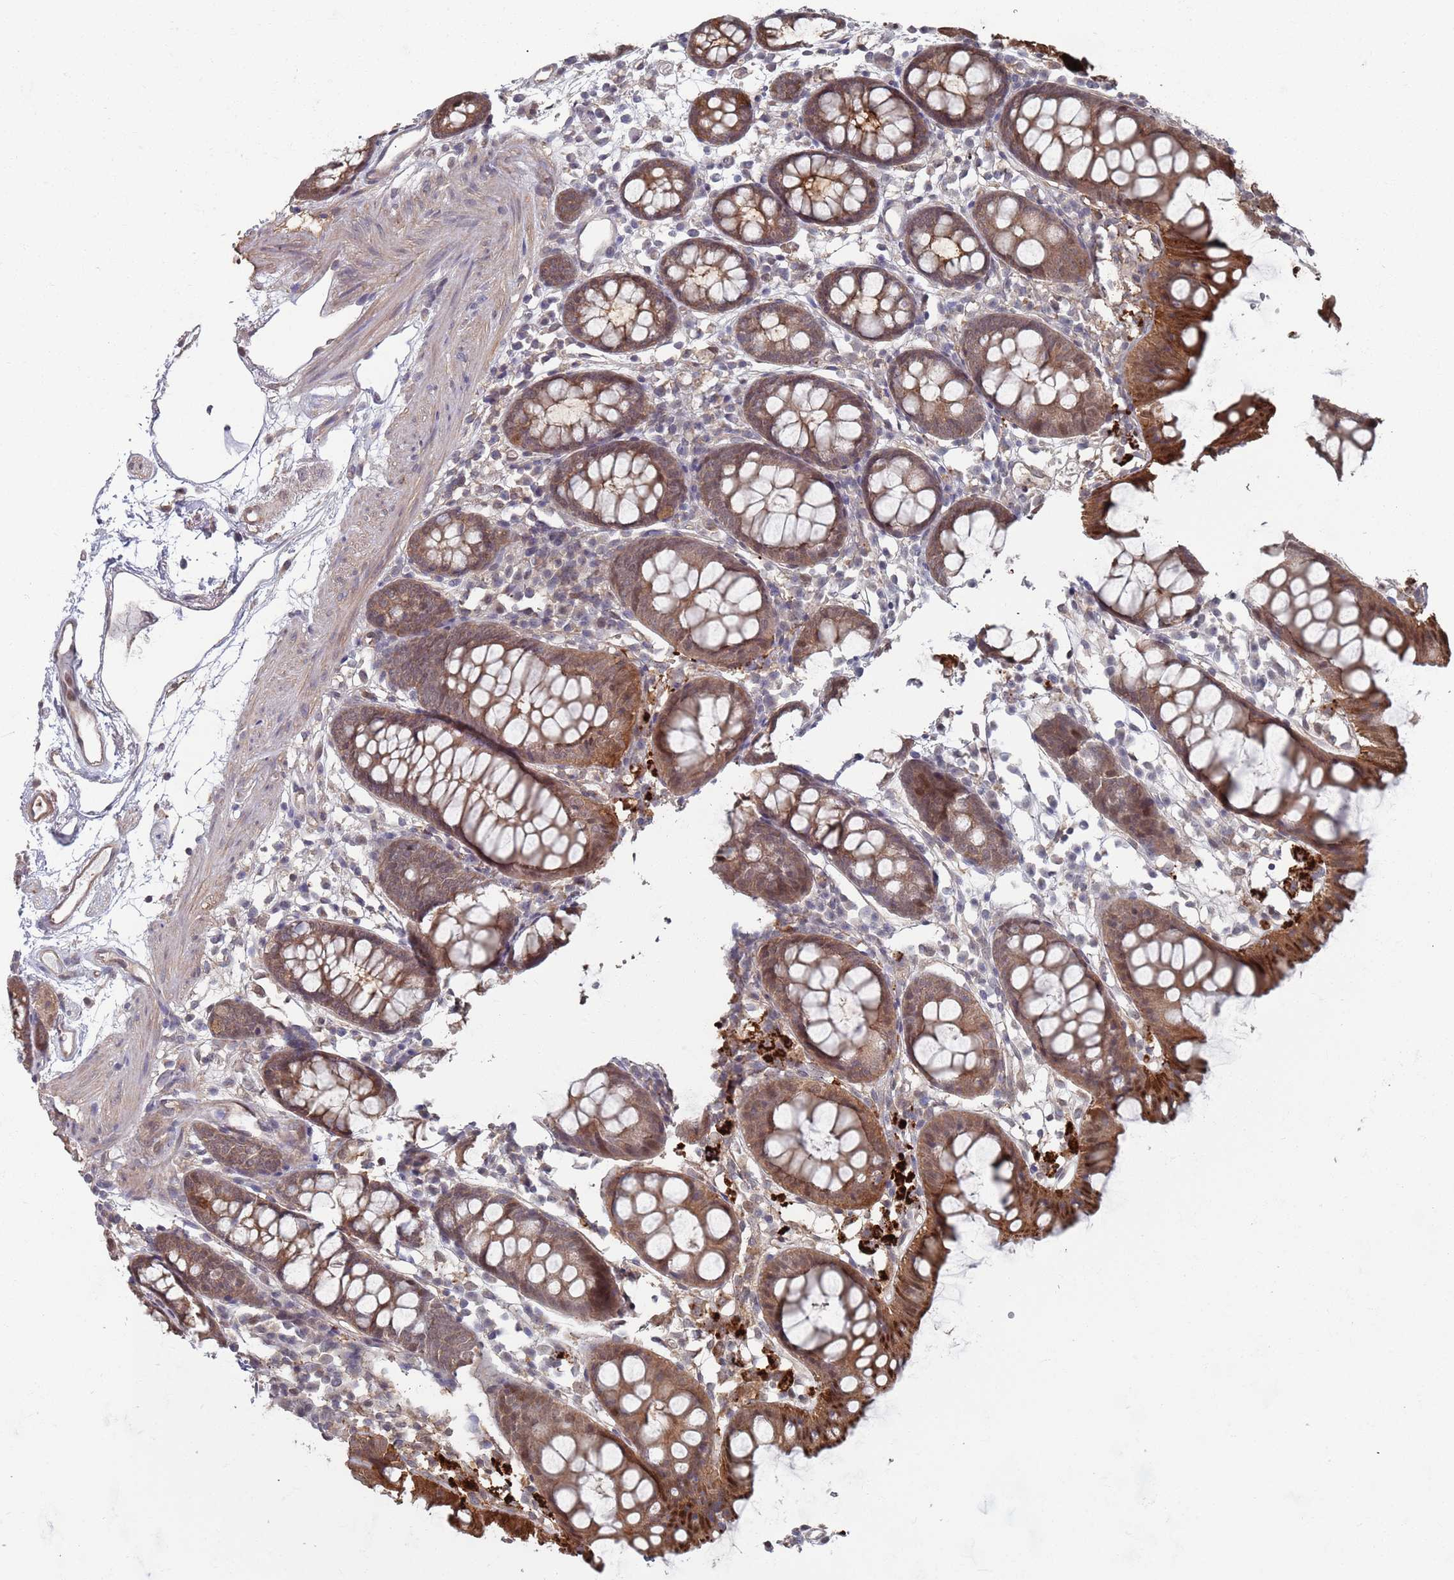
{"staining": {"intensity": "moderate", "quantity": ">75%", "location": "cytoplasmic/membranous"}, "tissue": "colon", "cell_type": "Endothelial cells", "image_type": "normal", "snomed": [{"axis": "morphology", "description": "Normal tissue, NOS"}, {"axis": "topography", "description": "Colon"}], "caption": "DAB (3,3'-diaminobenzidine) immunohistochemical staining of unremarkable human colon displays moderate cytoplasmic/membranous protein staining in about >75% of endothelial cells.", "gene": "DGKD", "patient": {"sex": "female", "age": 84}}